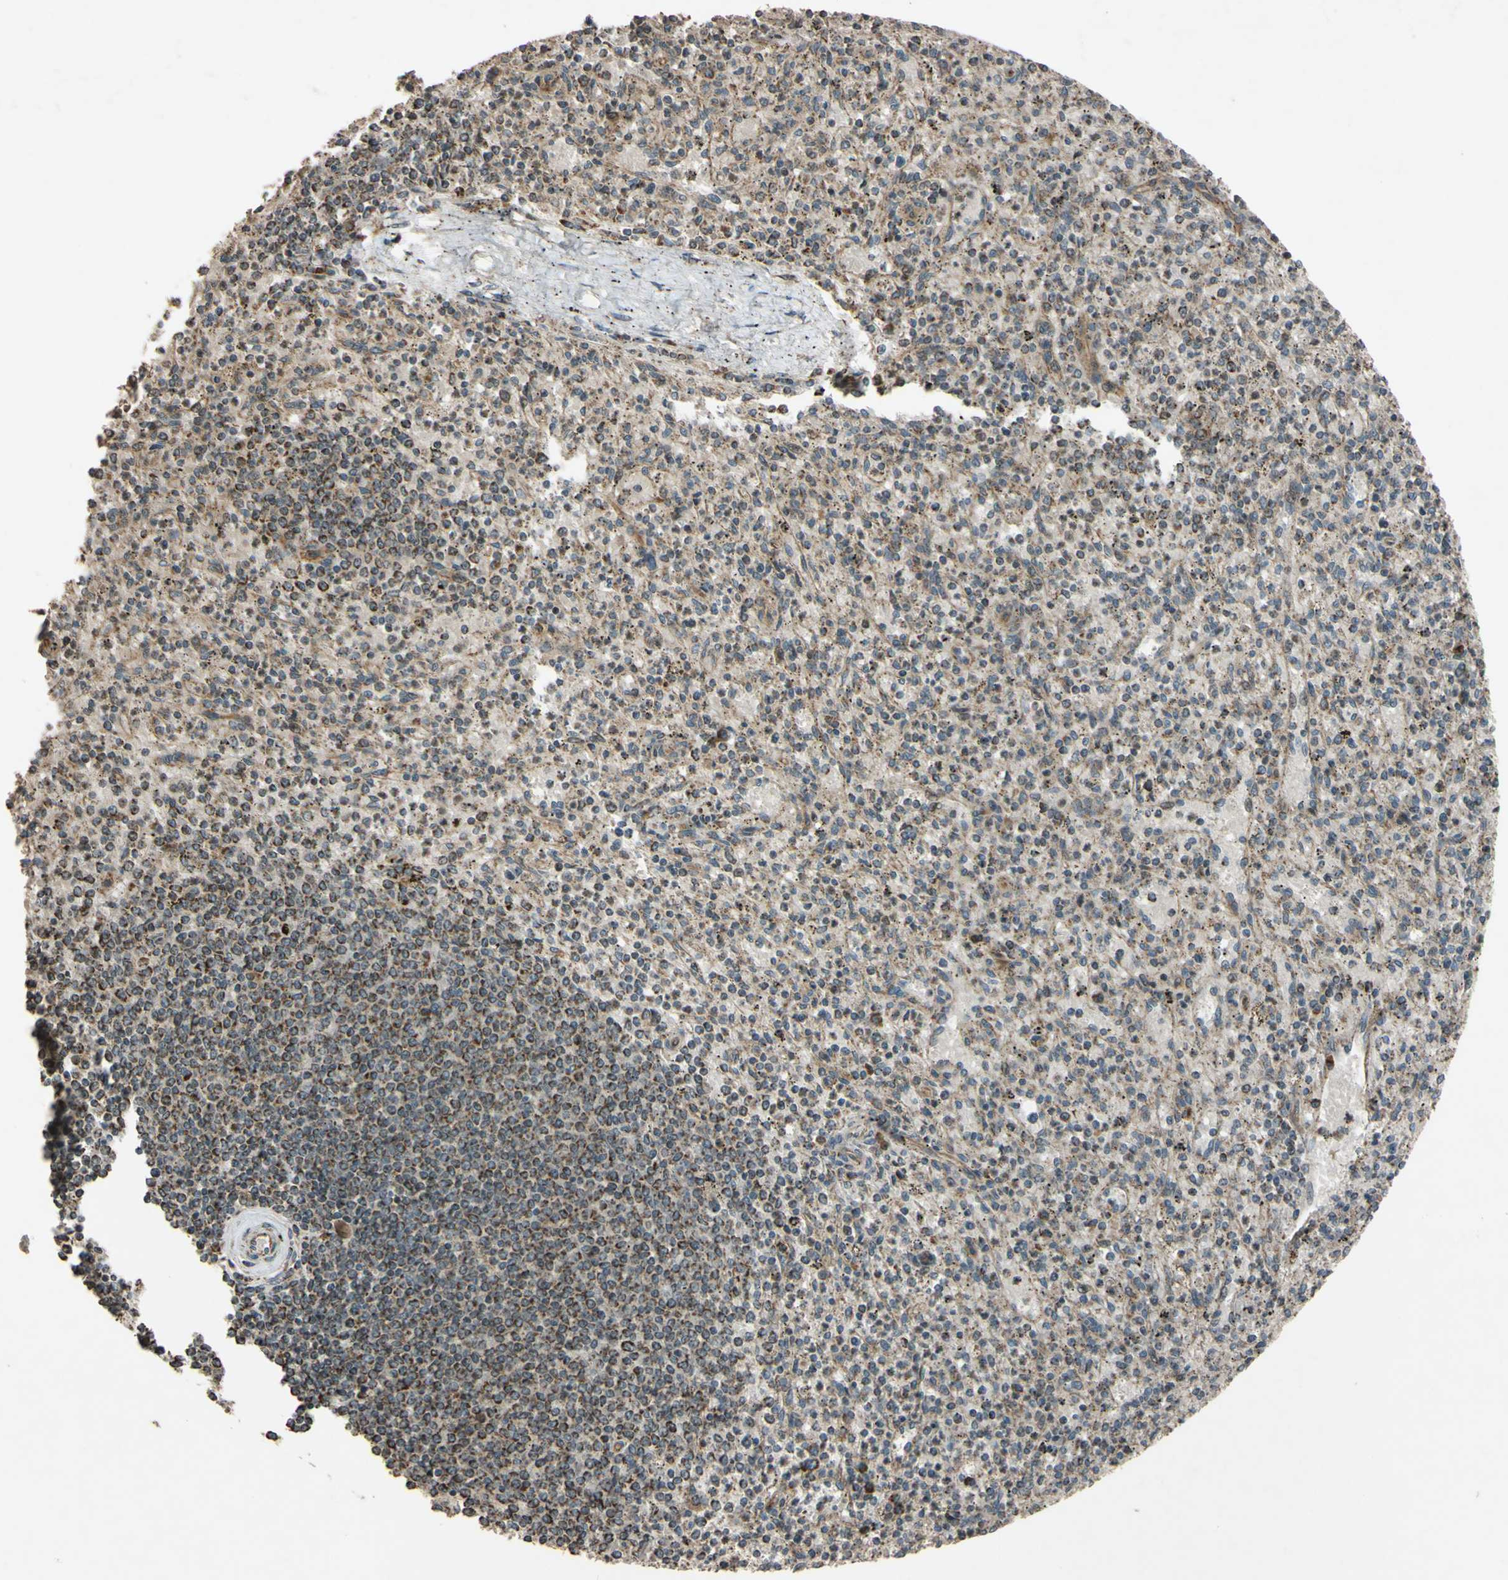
{"staining": {"intensity": "moderate", "quantity": "25%-75%", "location": "cytoplasmic/membranous"}, "tissue": "spleen", "cell_type": "Cells in red pulp", "image_type": "normal", "snomed": [{"axis": "morphology", "description": "Normal tissue, NOS"}, {"axis": "topography", "description": "Spleen"}], "caption": "An image showing moderate cytoplasmic/membranous expression in approximately 25%-75% of cells in red pulp in normal spleen, as visualized by brown immunohistochemical staining.", "gene": "ACOT8", "patient": {"sex": "male", "age": 72}}